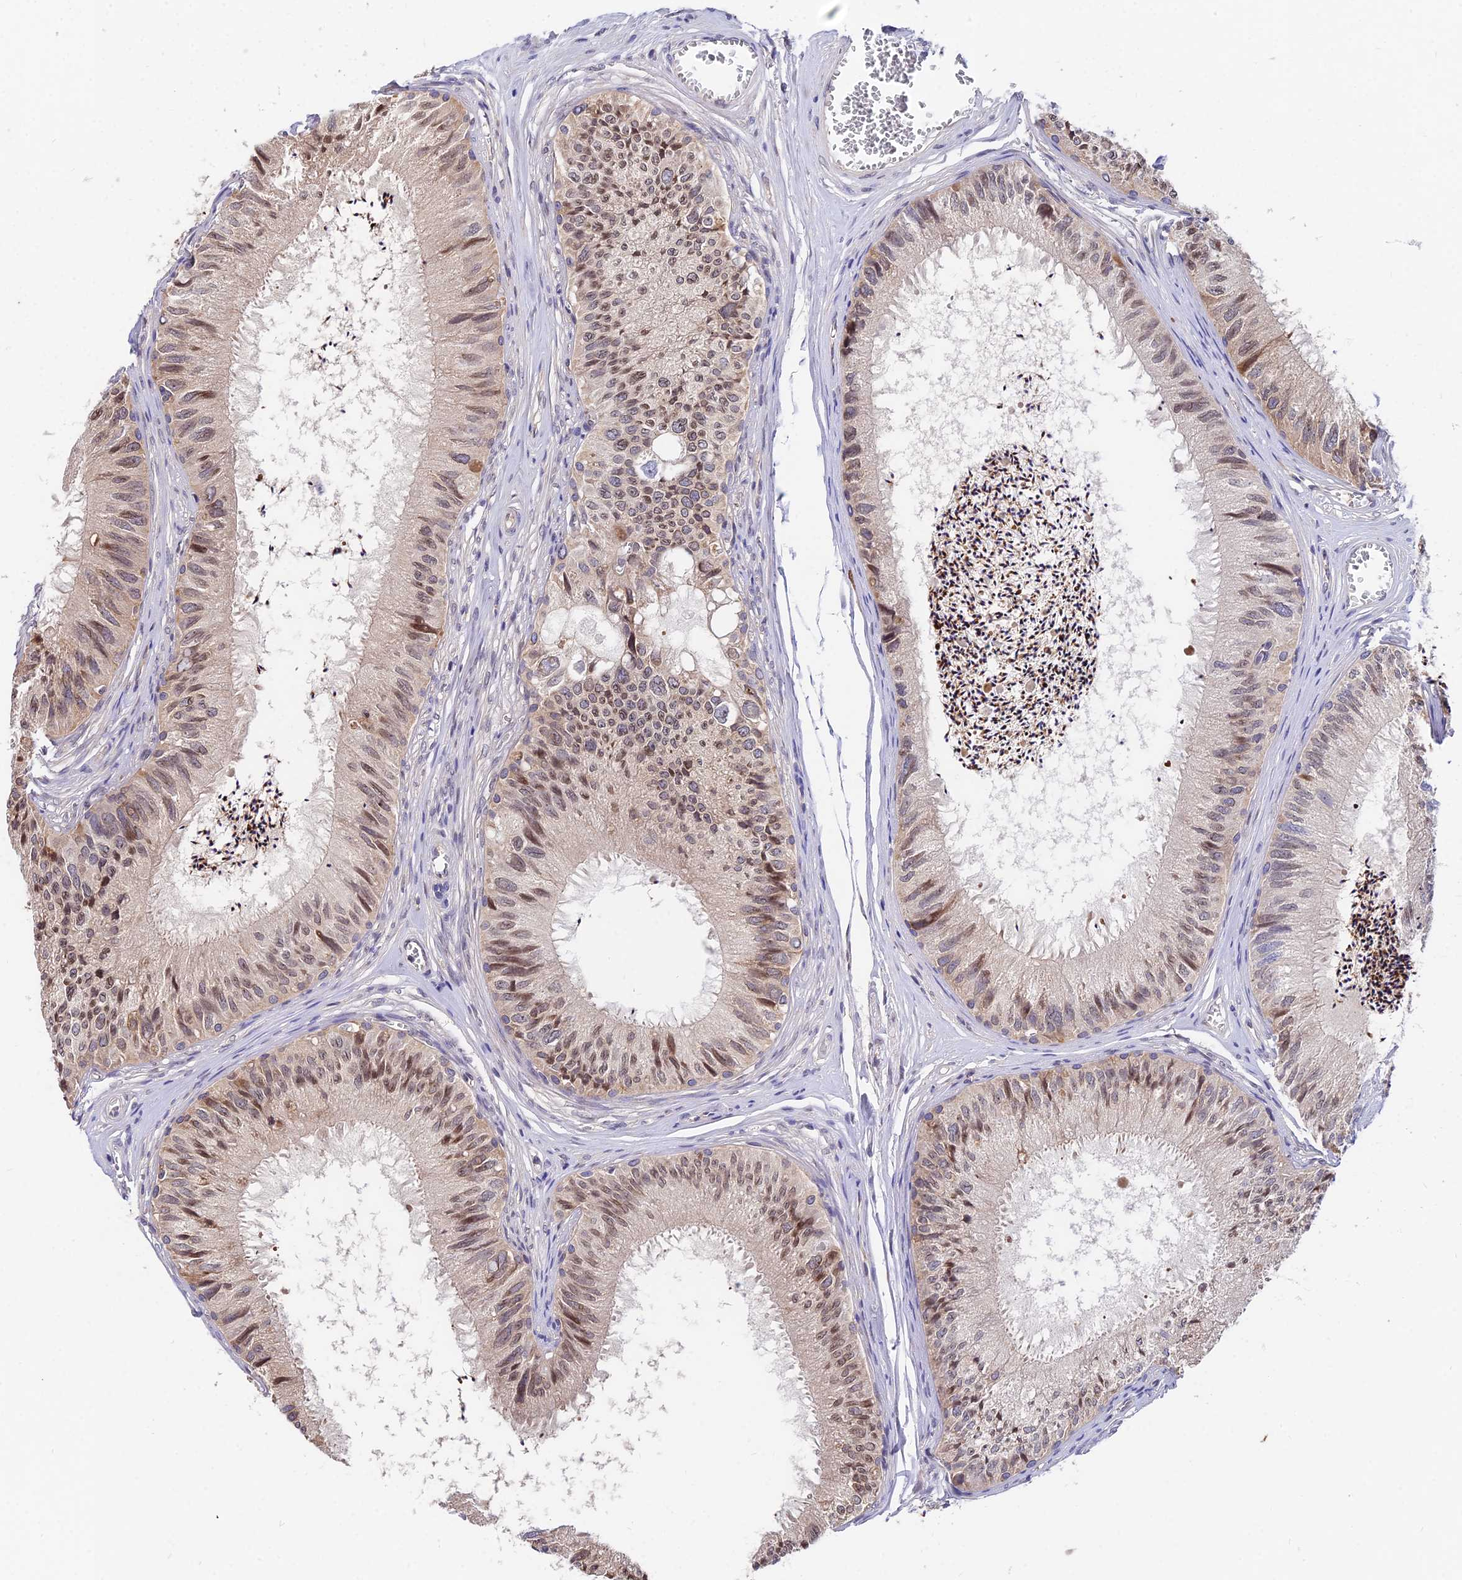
{"staining": {"intensity": "moderate", "quantity": ">75%", "location": "cytoplasmic/membranous,nuclear"}, "tissue": "epididymis", "cell_type": "Glandular cells", "image_type": "normal", "snomed": [{"axis": "morphology", "description": "Normal tissue, NOS"}, {"axis": "topography", "description": "Epididymis"}], "caption": "Immunohistochemistry photomicrograph of normal human epididymis stained for a protein (brown), which demonstrates medium levels of moderate cytoplasmic/membranous,nuclear staining in approximately >75% of glandular cells.", "gene": "INPP4A", "patient": {"sex": "male", "age": 79}}